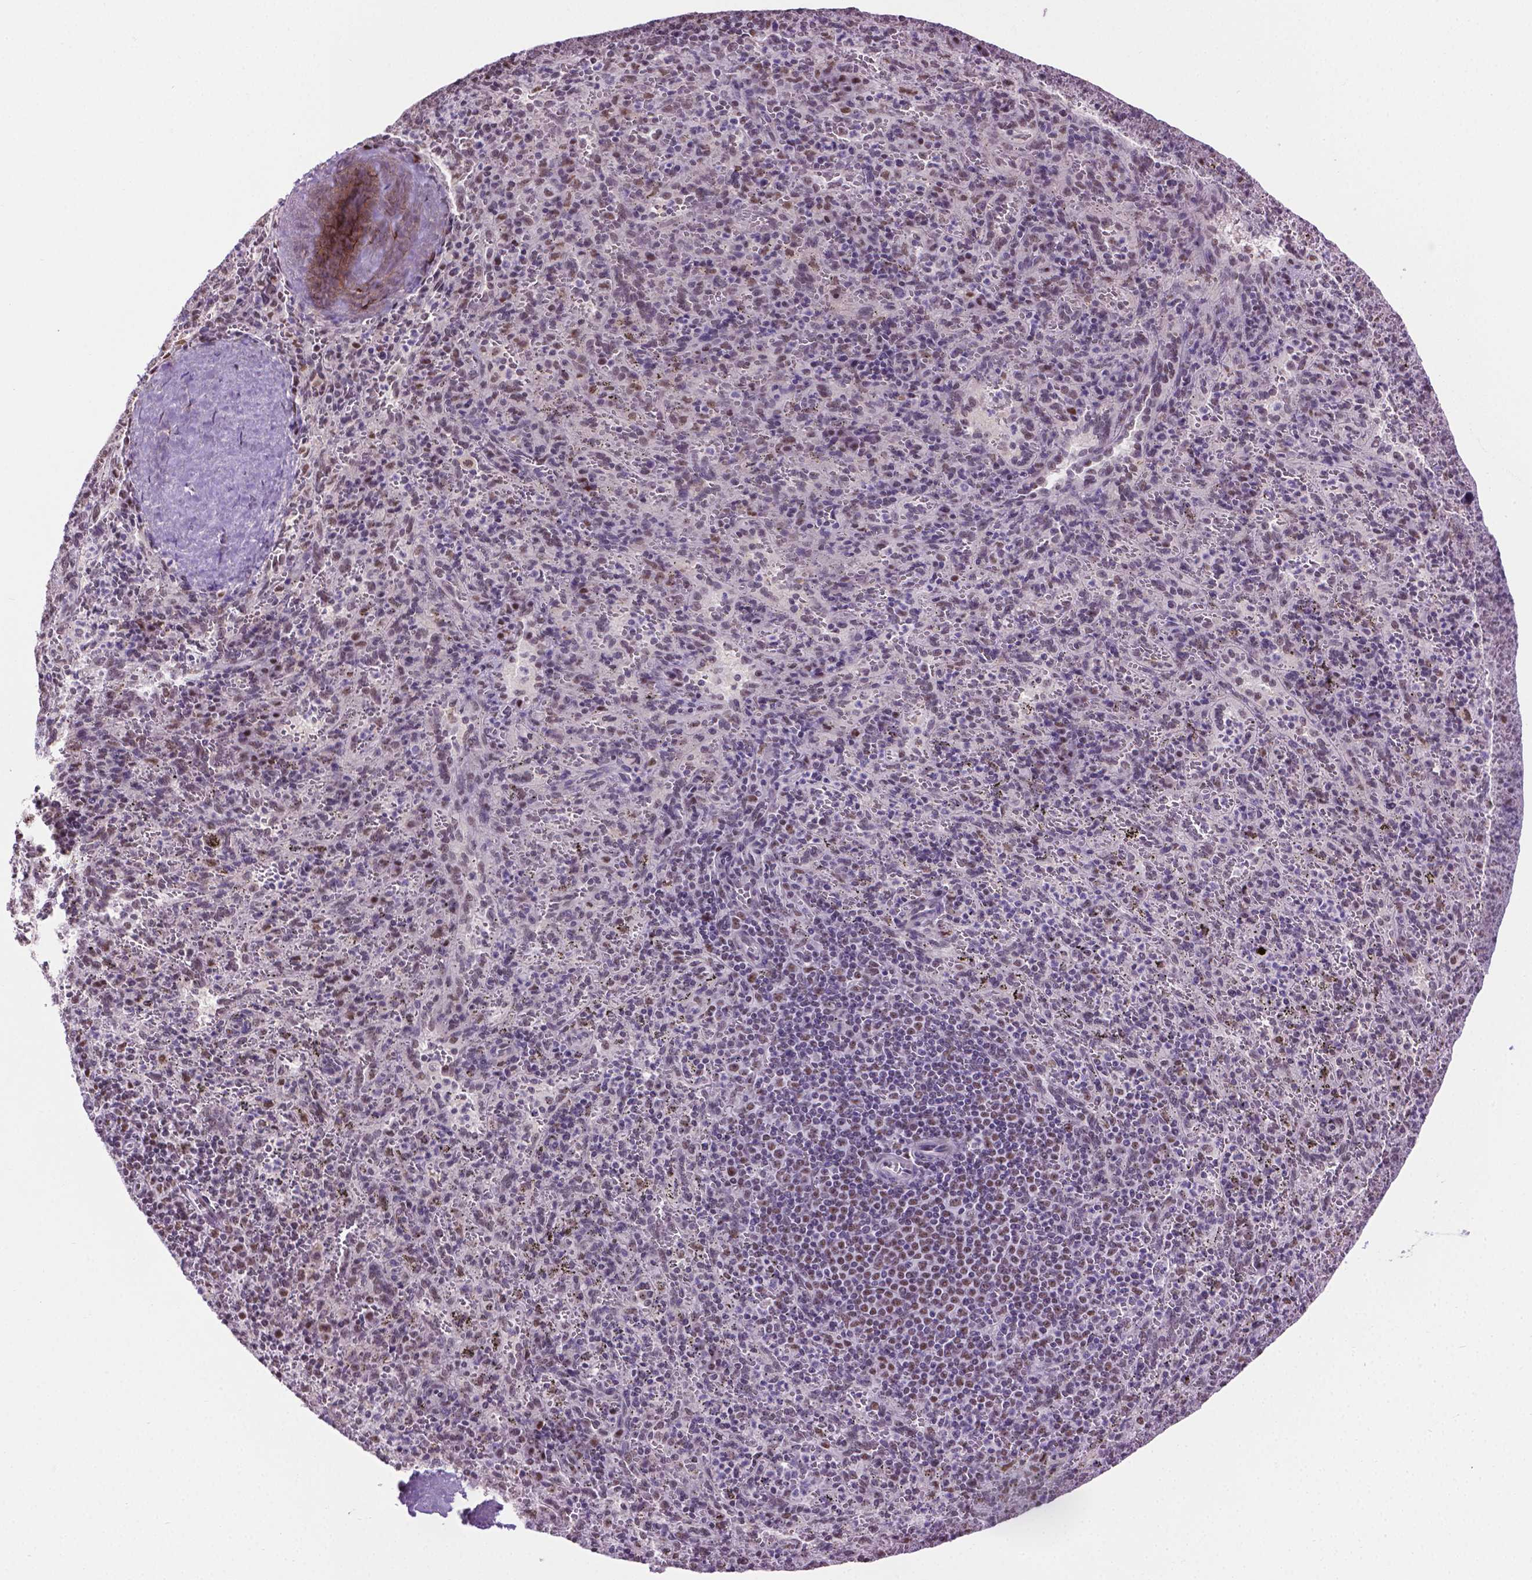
{"staining": {"intensity": "negative", "quantity": "none", "location": "none"}, "tissue": "spleen", "cell_type": "Cells in red pulp", "image_type": "normal", "snomed": [{"axis": "morphology", "description": "Normal tissue, NOS"}, {"axis": "topography", "description": "Spleen"}], "caption": "Immunohistochemistry (IHC) image of benign spleen: spleen stained with DAB (3,3'-diaminobenzidine) demonstrates no significant protein expression in cells in red pulp.", "gene": "ABI2", "patient": {"sex": "male", "age": 57}}